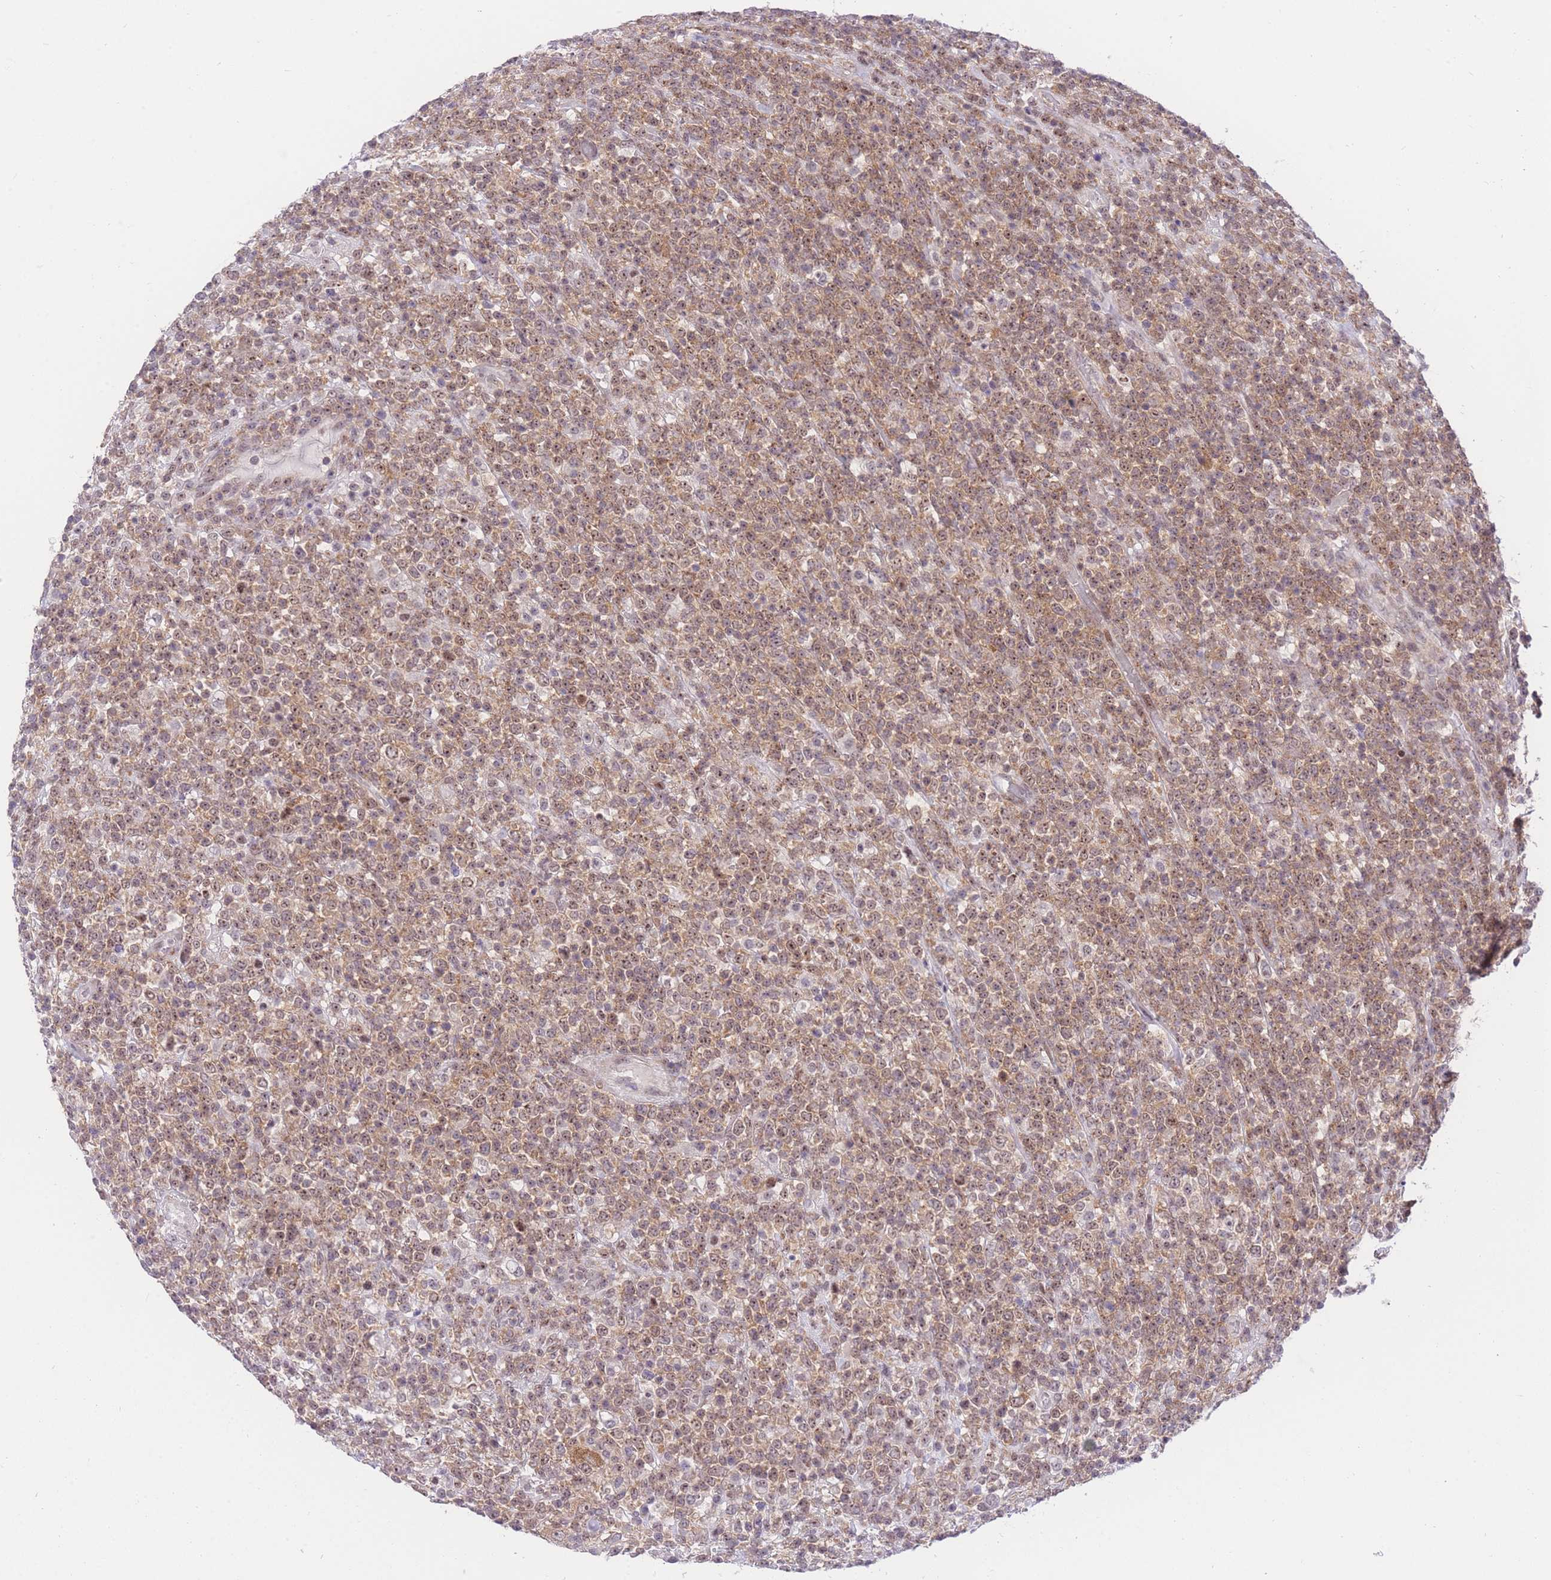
{"staining": {"intensity": "moderate", "quantity": ">75%", "location": "cytoplasmic/membranous,nuclear"}, "tissue": "lymphoma", "cell_type": "Tumor cells", "image_type": "cancer", "snomed": [{"axis": "morphology", "description": "Malignant lymphoma, non-Hodgkin's type, High grade"}, {"axis": "topography", "description": "Colon"}], "caption": "Approximately >75% of tumor cells in human lymphoma reveal moderate cytoplasmic/membranous and nuclear protein staining as visualized by brown immunohistochemical staining.", "gene": "STK39", "patient": {"sex": "female", "age": 53}}